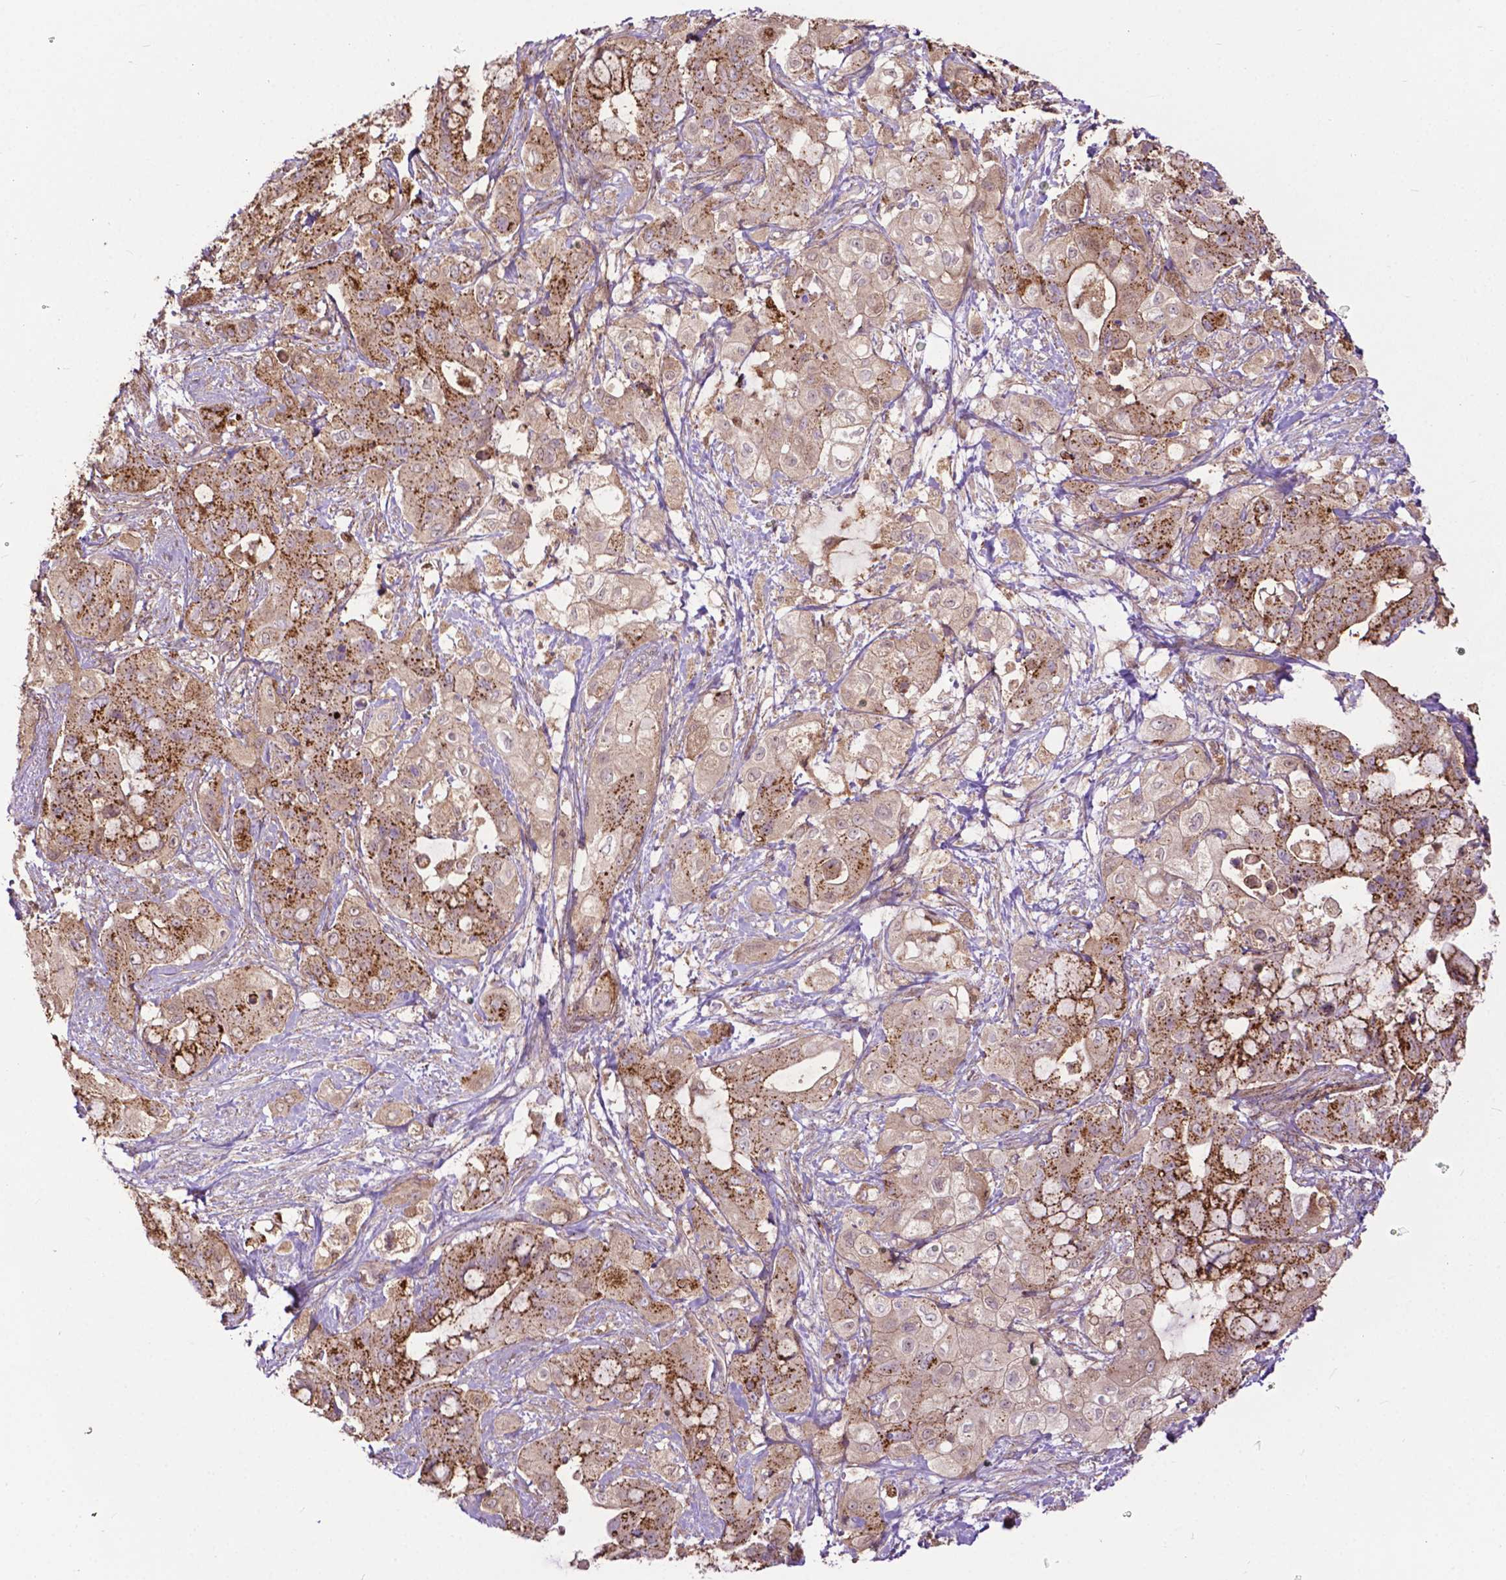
{"staining": {"intensity": "moderate", "quantity": ">75%", "location": "cytoplasmic/membranous"}, "tissue": "pancreatic cancer", "cell_type": "Tumor cells", "image_type": "cancer", "snomed": [{"axis": "morphology", "description": "Adenocarcinoma, NOS"}, {"axis": "topography", "description": "Pancreas"}], "caption": "The immunohistochemical stain labels moderate cytoplasmic/membranous staining in tumor cells of adenocarcinoma (pancreatic) tissue.", "gene": "CHMP4A", "patient": {"sex": "male", "age": 71}}